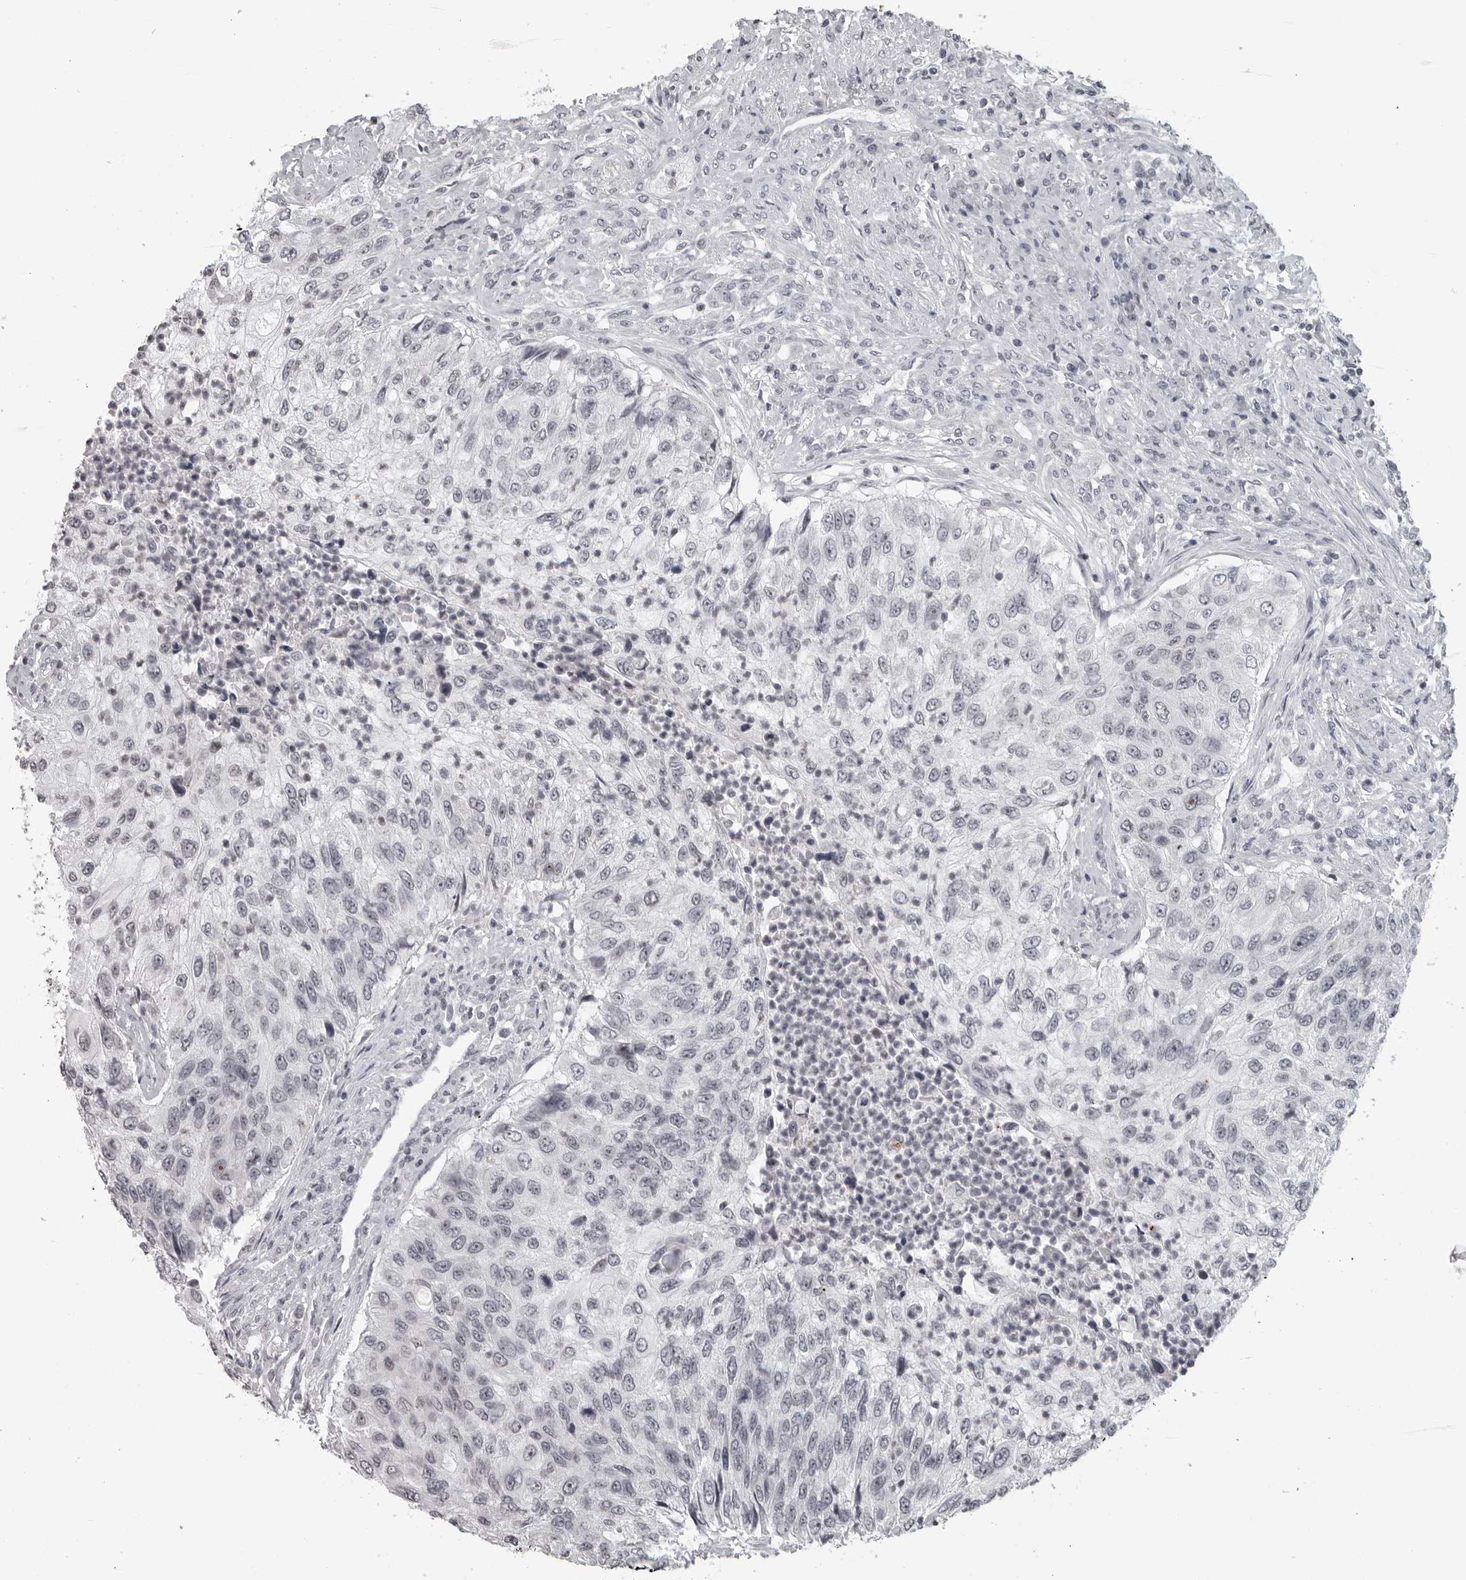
{"staining": {"intensity": "negative", "quantity": "none", "location": "none"}, "tissue": "urothelial cancer", "cell_type": "Tumor cells", "image_type": "cancer", "snomed": [{"axis": "morphology", "description": "Urothelial carcinoma, High grade"}, {"axis": "topography", "description": "Urinary bladder"}], "caption": "Urothelial cancer stained for a protein using immunohistochemistry shows no positivity tumor cells.", "gene": "DDX54", "patient": {"sex": "female", "age": 60}}